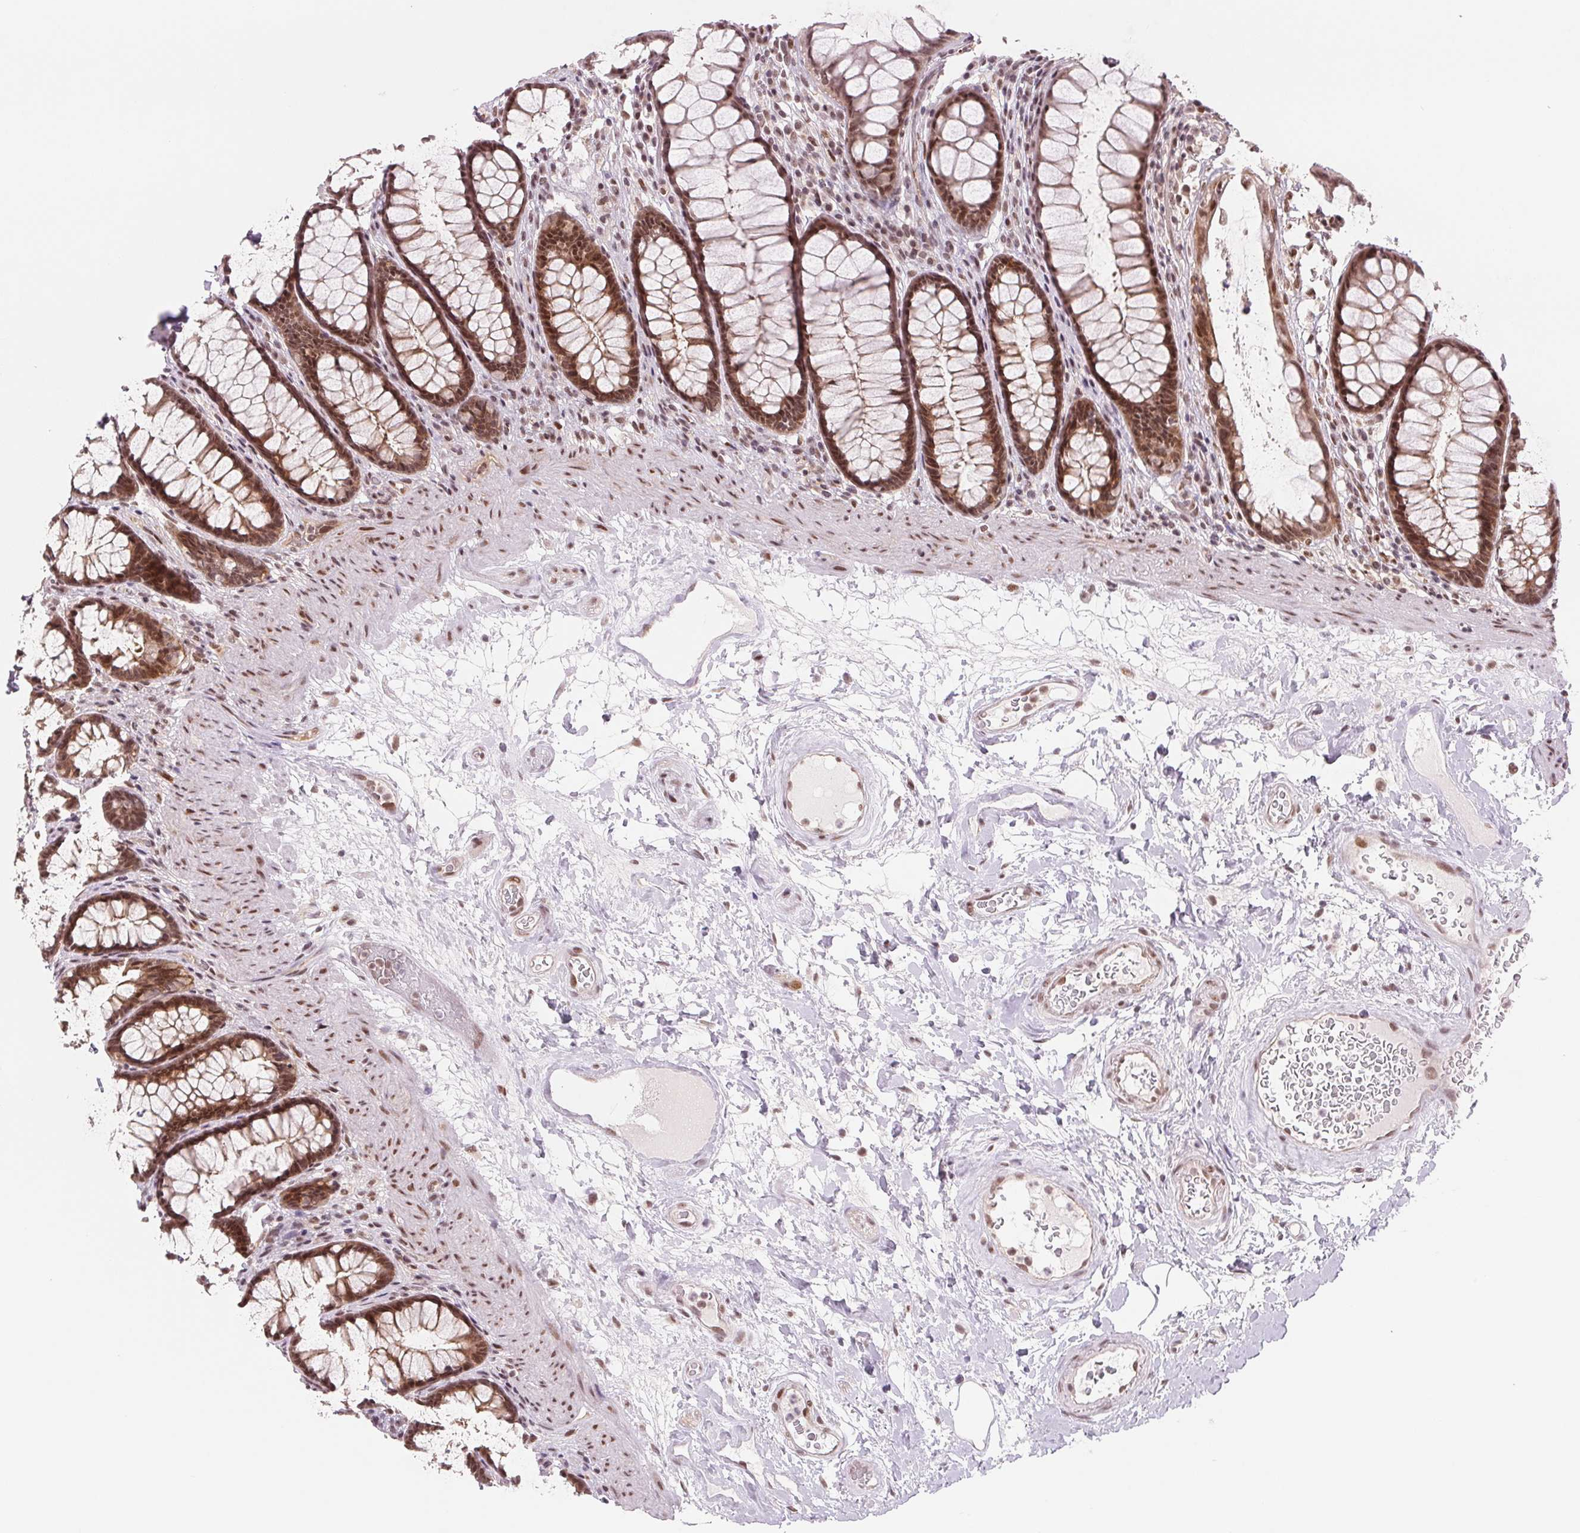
{"staining": {"intensity": "moderate", "quantity": ">75%", "location": "cytoplasmic/membranous,nuclear"}, "tissue": "rectum", "cell_type": "Glandular cells", "image_type": "normal", "snomed": [{"axis": "morphology", "description": "Normal tissue, NOS"}, {"axis": "topography", "description": "Rectum"}], "caption": "An image showing moderate cytoplasmic/membranous,nuclear staining in about >75% of glandular cells in benign rectum, as visualized by brown immunohistochemical staining.", "gene": "DNAJB6", "patient": {"sex": "male", "age": 72}}